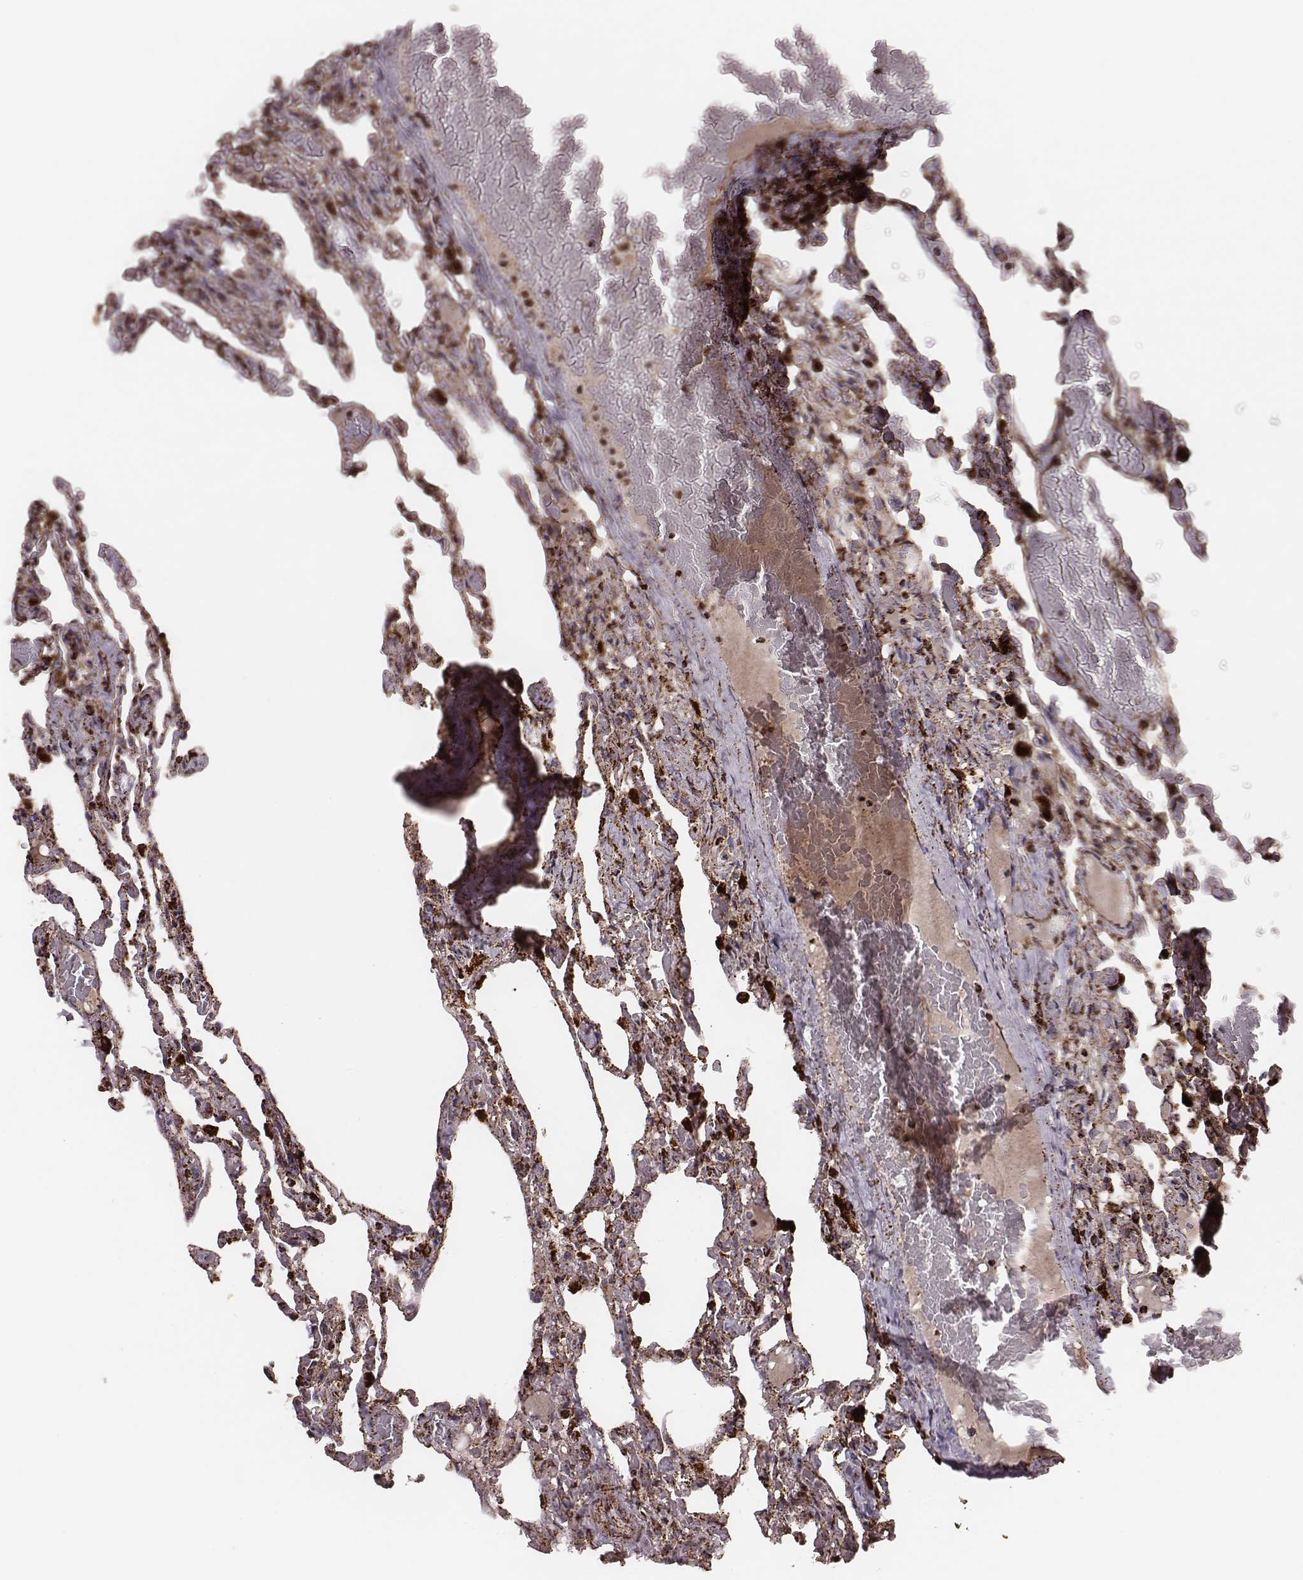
{"staining": {"intensity": "strong", "quantity": ">75%", "location": "cytoplasmic/membranous"}, "tissue": "lung", "cell_type": "Alveolar cells", "image_type": "normal", "snomed": [{"axis": "morphology", "description": "Normal tissue, NOS"}, {"axis": "topography", "description": "Lung"}], "caption": "This is an image of immunohistochemistry staining of benign lung, which shows strong positivity in the cytoplasmic/membranous of alveolar cells.", "gene": "TUFM", "patient": {"sex": "female", "age": 43}}